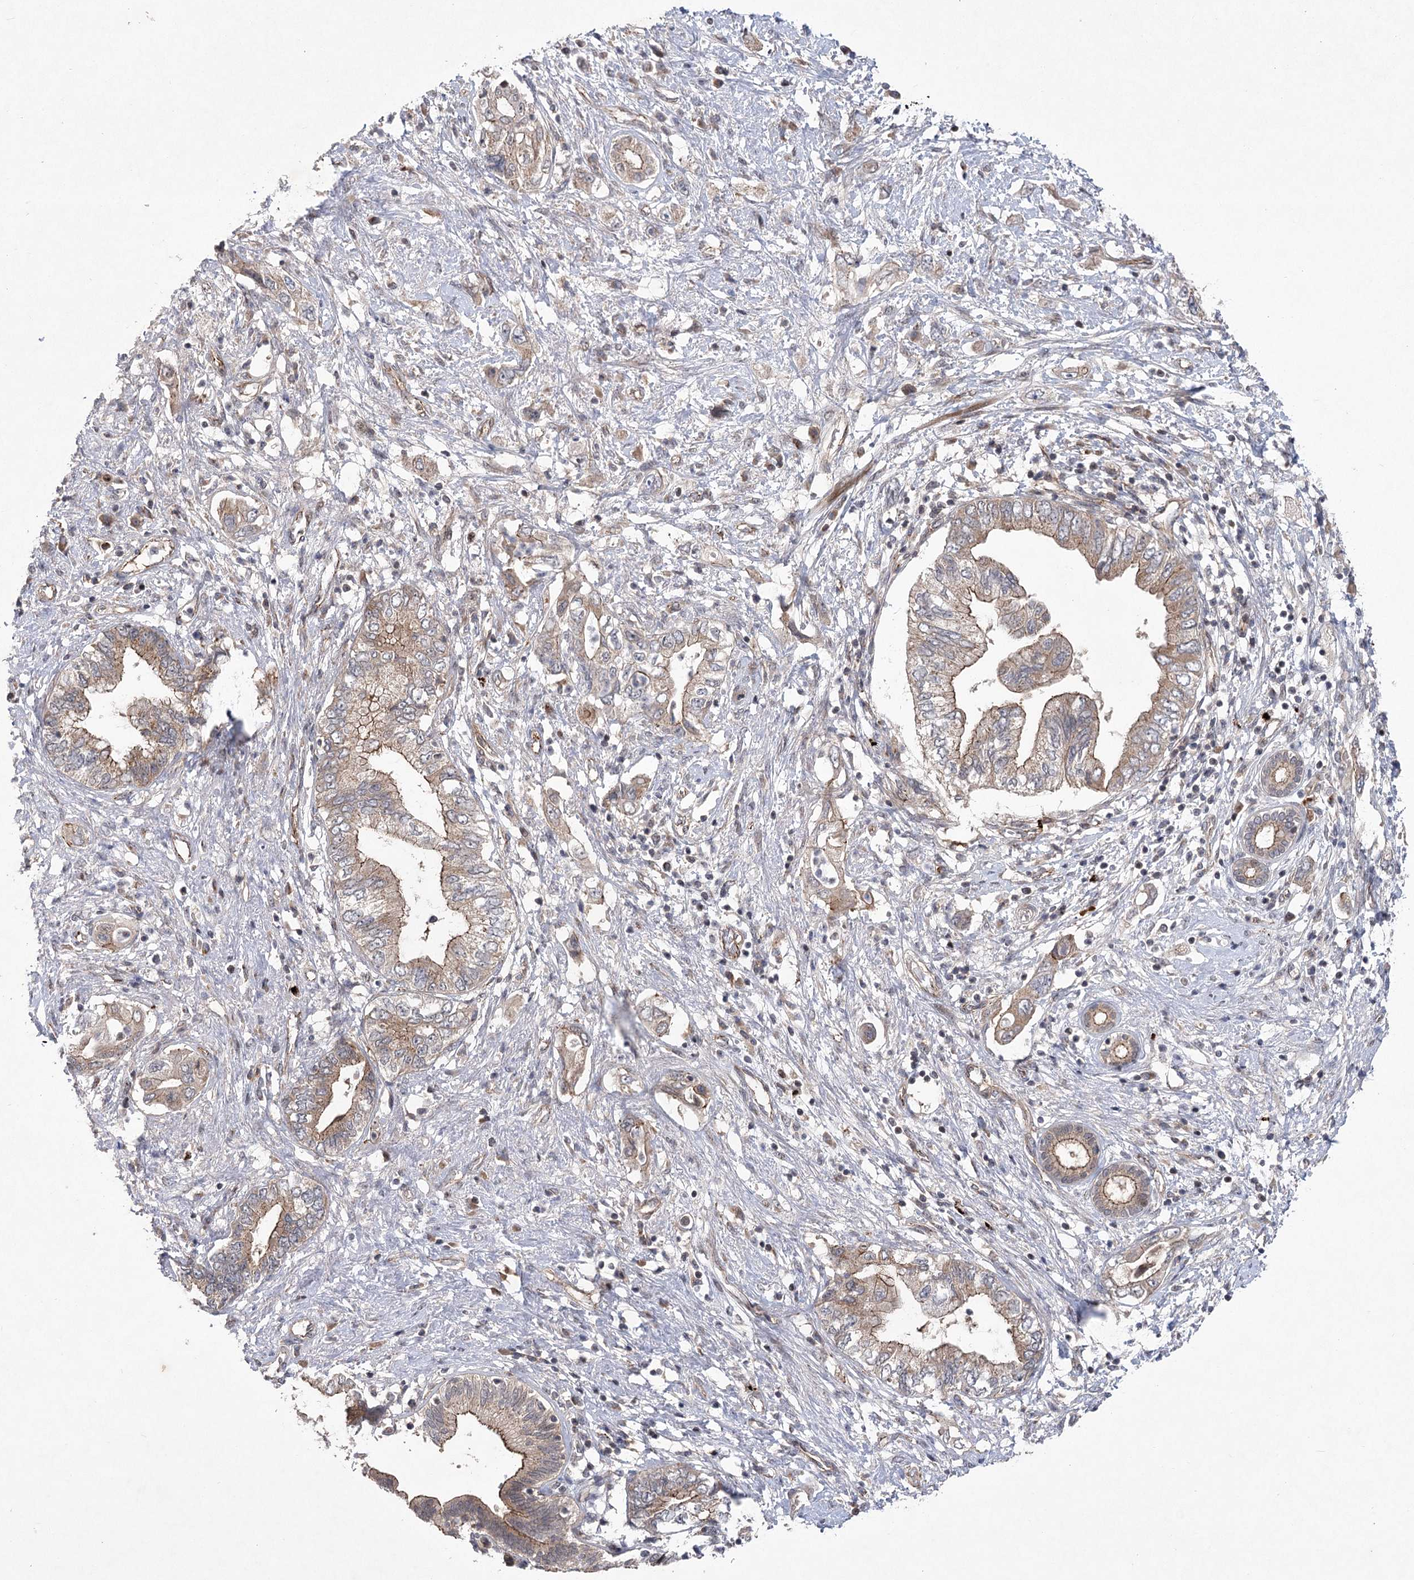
{"staining": {"intensity": "moderate", "quantity": "25%-75%", "location": "cytoplasmic/membranous"}, "tissue": "pancreatic cancer", "cell_type": "Tumor cells", "image_type": "cancer", "snomed": [{"axis": "morphology", "description": "Adenocarcinoma, NOS"}, {"axis": "topography", "description": "Pancreas"}], "caption": "This photomicrograph reveals IHC staining of human pancreatic cancer (adenocarcinoma), with medium moderate cytoplasmic/membranous staining in about 25%-75% of tumor cells.", "gene": "METTL24", "patient": {"sex": "female", "age": 73}}